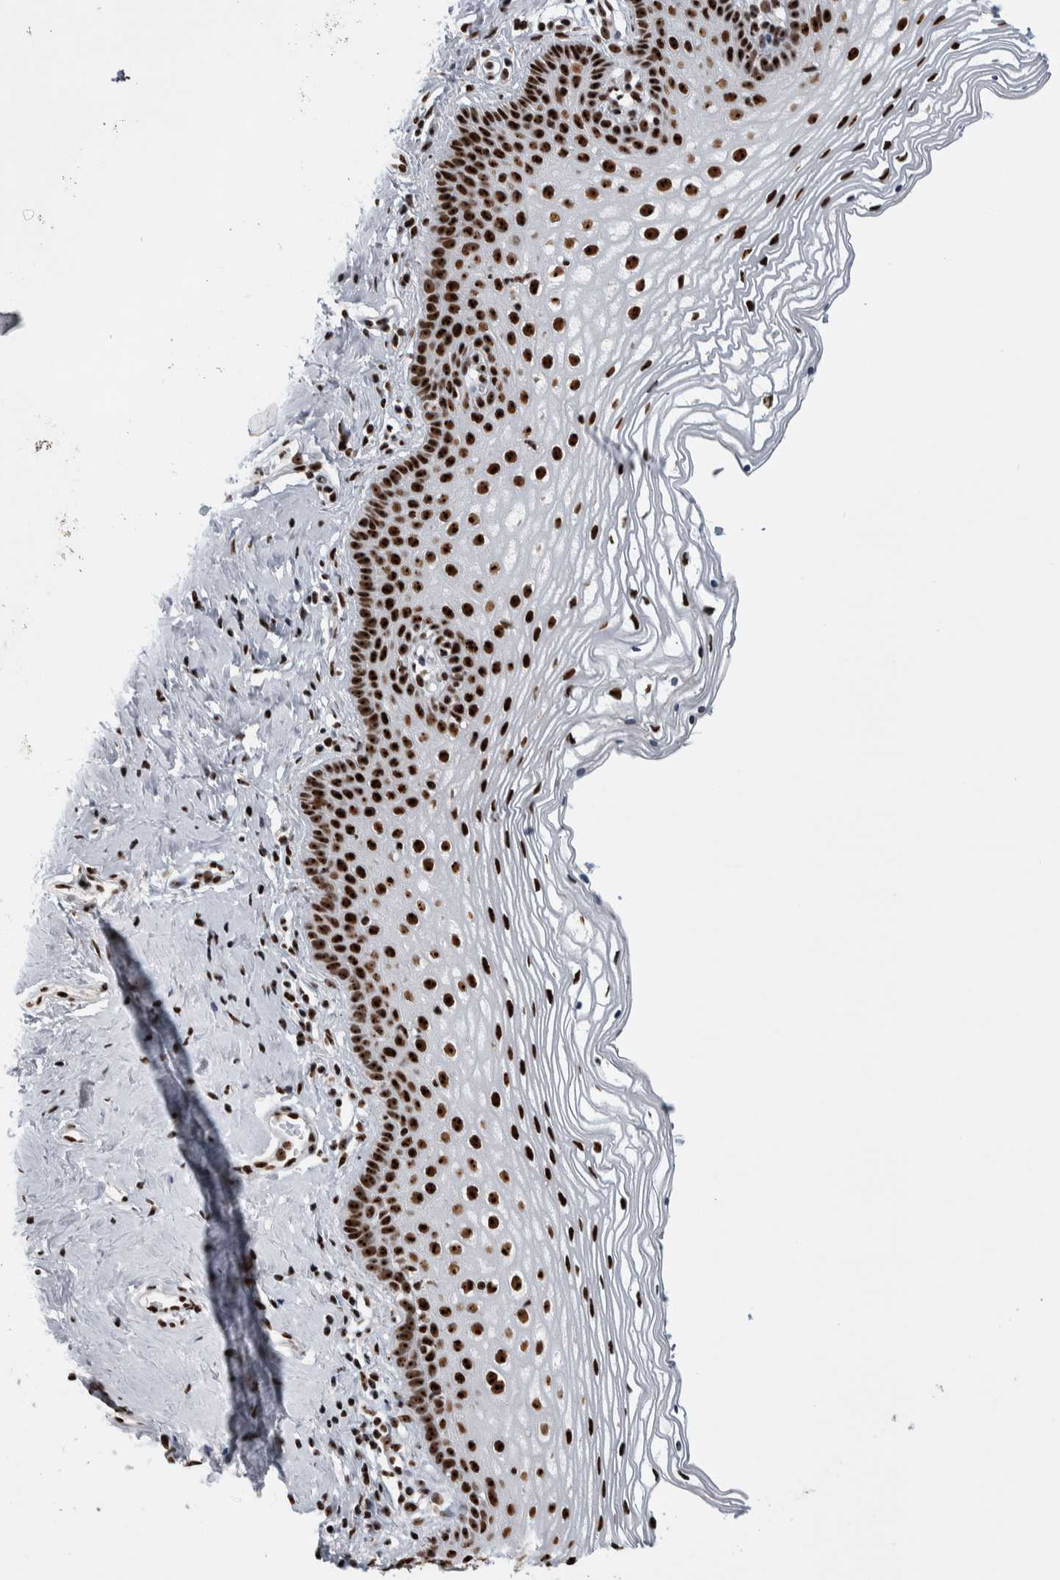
{"staining": {"intensity": "strong", "quantity": ">75%", "location": "nuclear"}, "tissue": "vagina", "cell_type": "Squamous epithelial cells", "image_type": "normal", "snomed": [{"axis": "morphology", "description": "Normal tissue, NOS"}, {"axis": "topography", "description": "Vagina"}], "caption": "Immunohistochemical staining of unremarkable human vagina shows high levels of strong nuclear expression in about >75% of squamous epithelial cells. The staining is performed using DAB (3,3'-diaminobenzidine) brown chromogen to label protein expression. The nuclei are counter-stained blue using hematoxylin.", "gene": "NCL", "patient": {"sex": "female", "age": 32}}